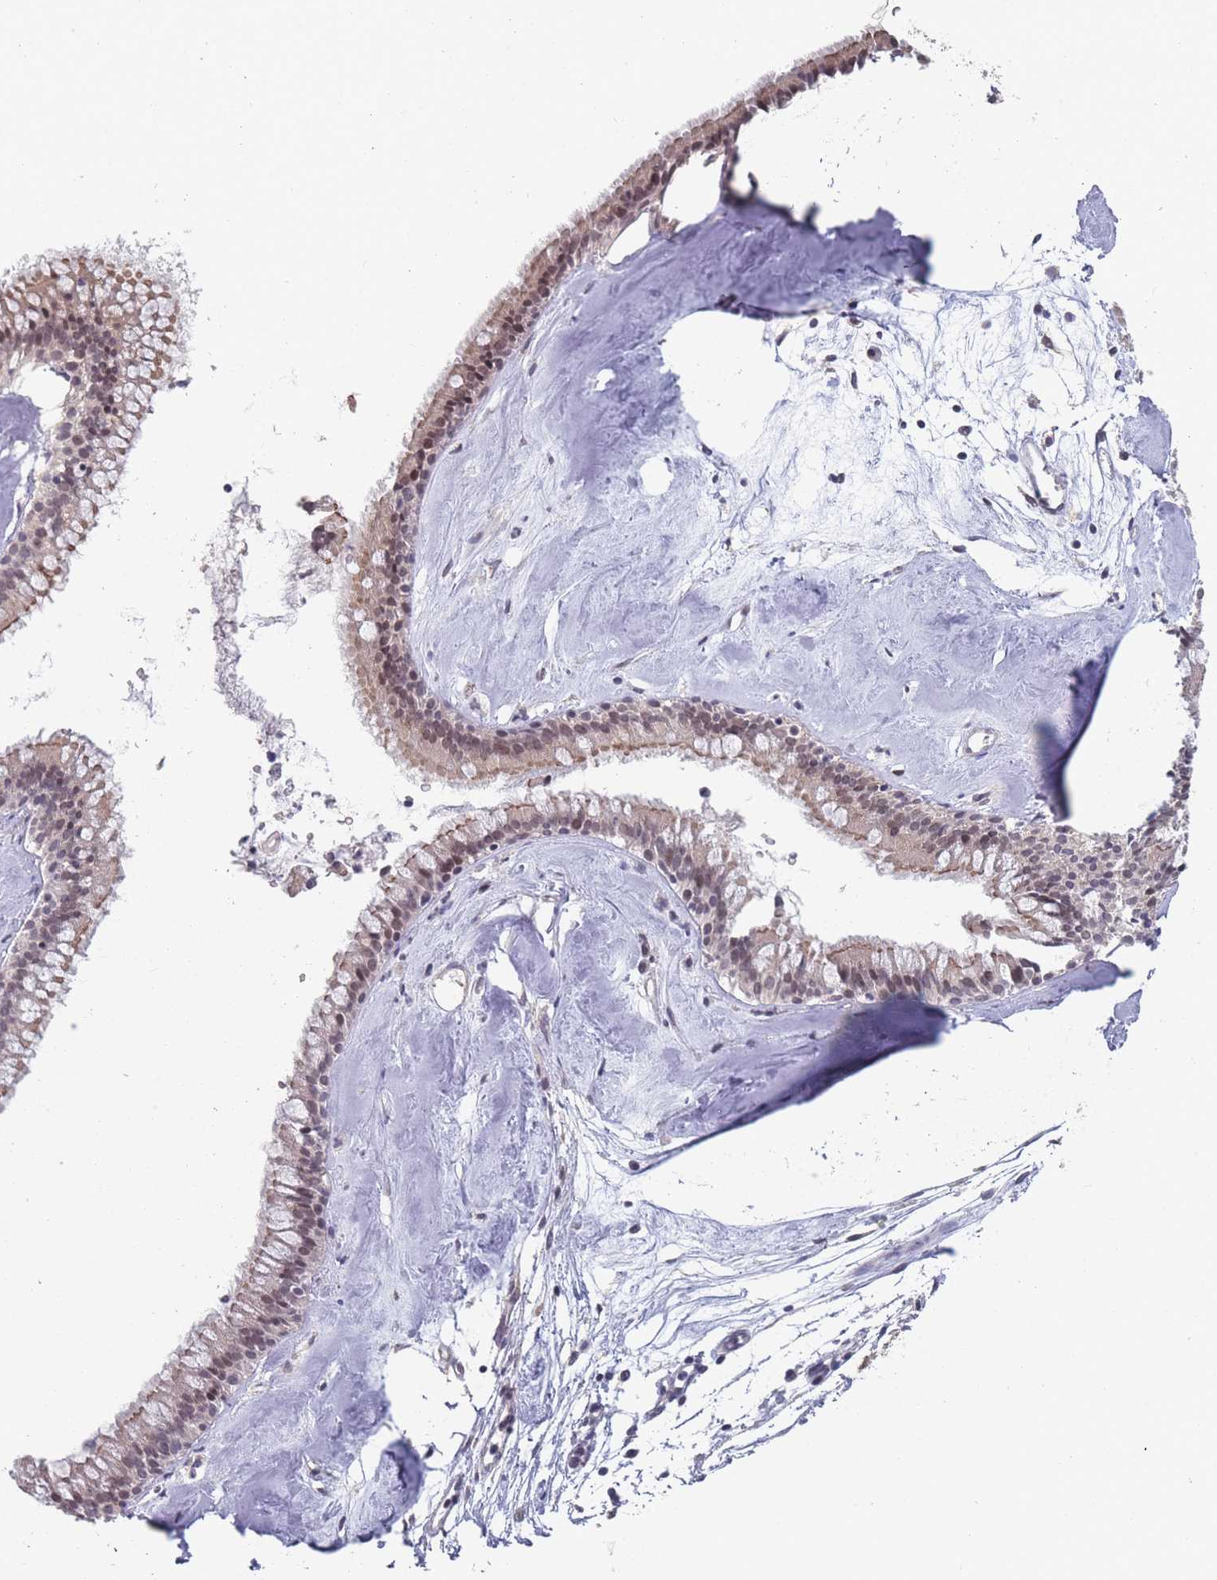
{"staining": {"intensity": "moderate", "quantity": ">75%", "location": "cytoplasmic/membranous,nuclear"}, "tissue": "nasopharynx", "cell_type": "Respiratory epithelial cells", "image_type": "normal", "snomed": [{"axis": "morphology", "description": "Normal tissue, NOS"}, {"axis": "topography", "description": "Nasopharynx"}], "caption": "Protein staining of benign nasopharynx shows moderate cytoplasmic/membranous,nuclear expression in about >75% of respiratory epithelial cells. (Stains: DAB in brown, nuclei in blue, Microscopy: brightfield microscopy at high magnification).", "gene": "CNTRL", "patient": {"sex": "male", "age": 65}}